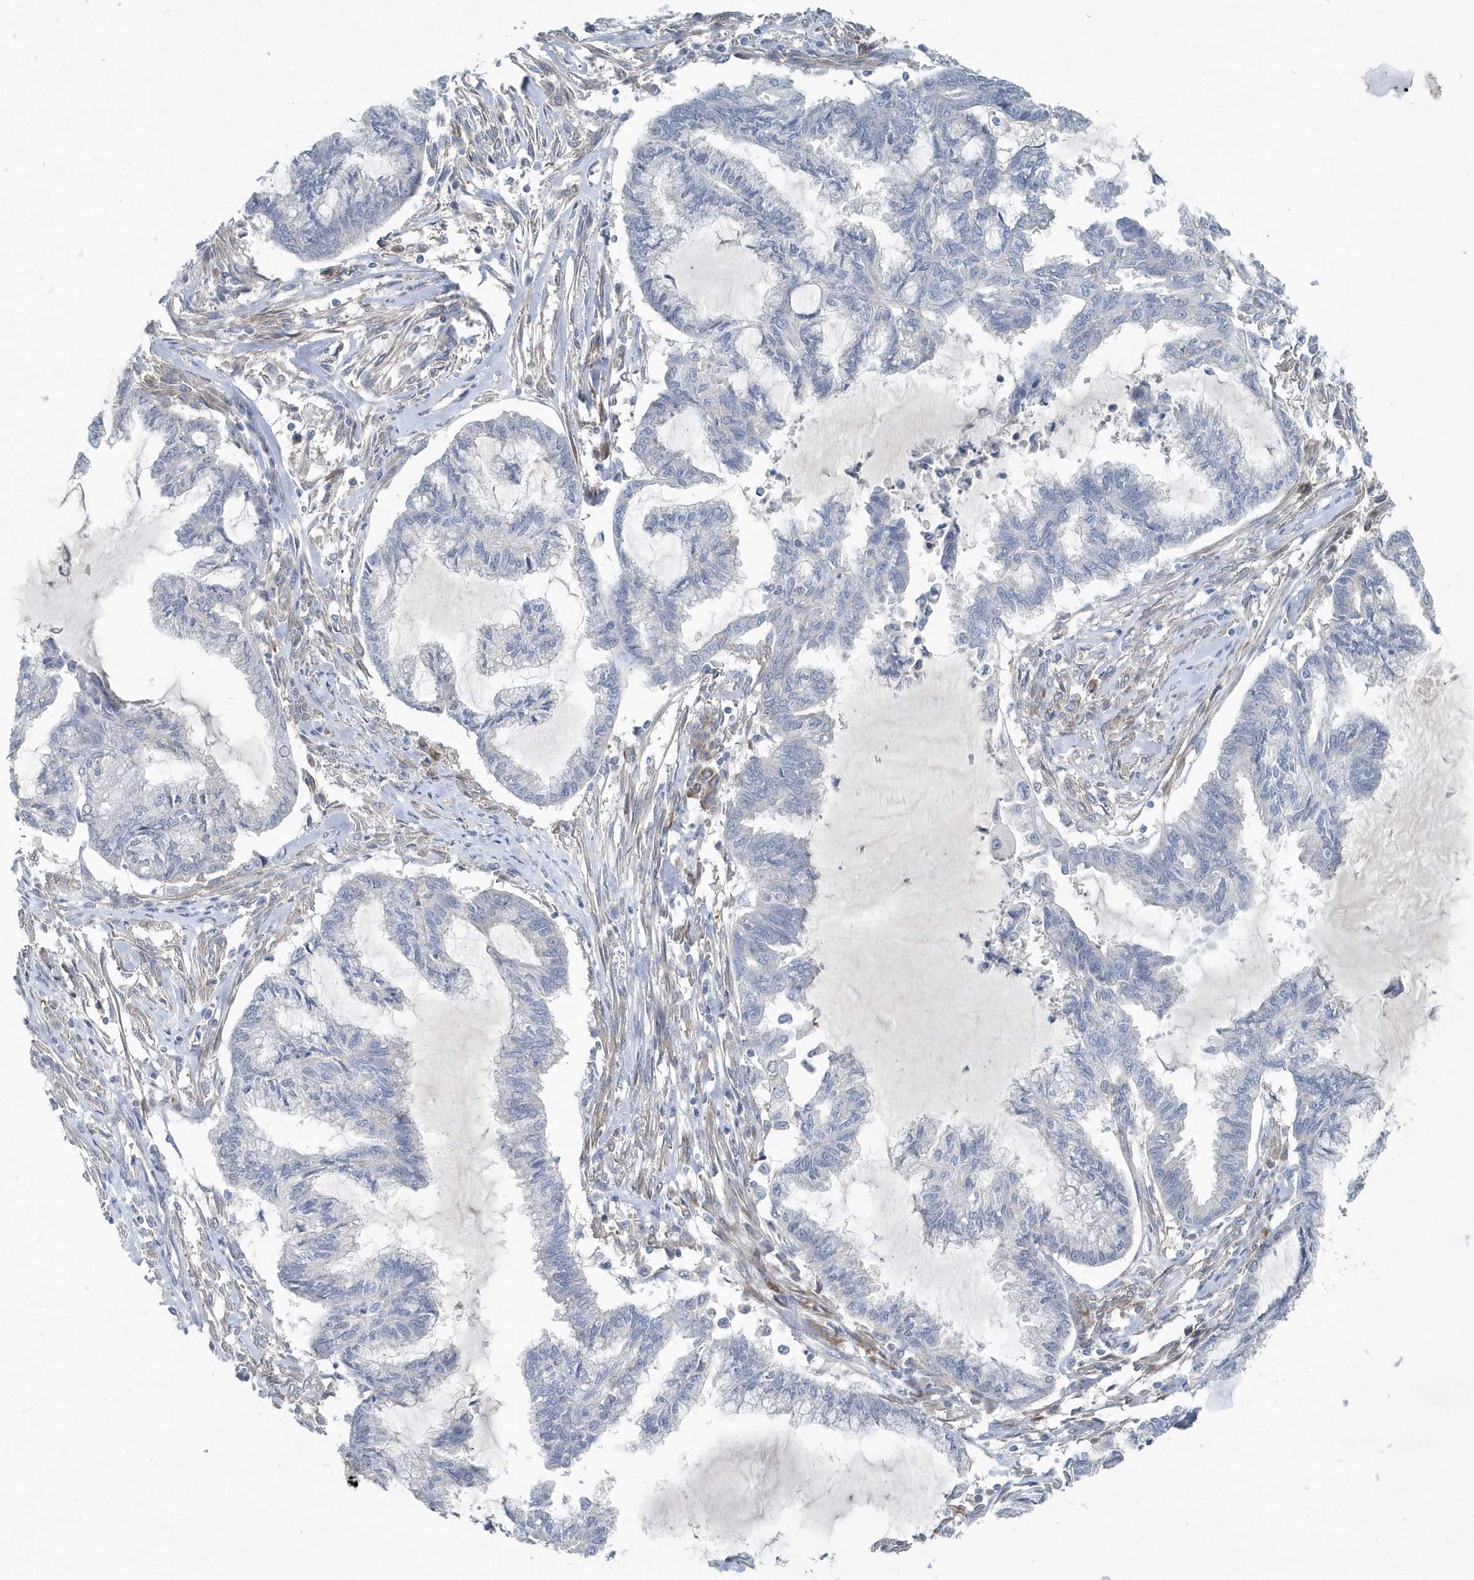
{"staining": {"intensity": "negative", "quantity": "none", "location": "none"}, "tissue": "endometrial cancer", "cell_type": "Tumor cells", "image_type": "cancer", "snomed": [{"axis": "morphology", "description": "Adenocarcinoma, NOS"}, {"axis": "topography", "description": "Endometrium"}], "caption": "Immunohistochemistry of endometrial adenocarcinoma exhibits no expression in tumor cells. (DAB (3,3'-diaminobenzidine) IHC with hematoxylin counter stain).", "gene": "MCC", "patient": {"sex": "female", "age": 86}}